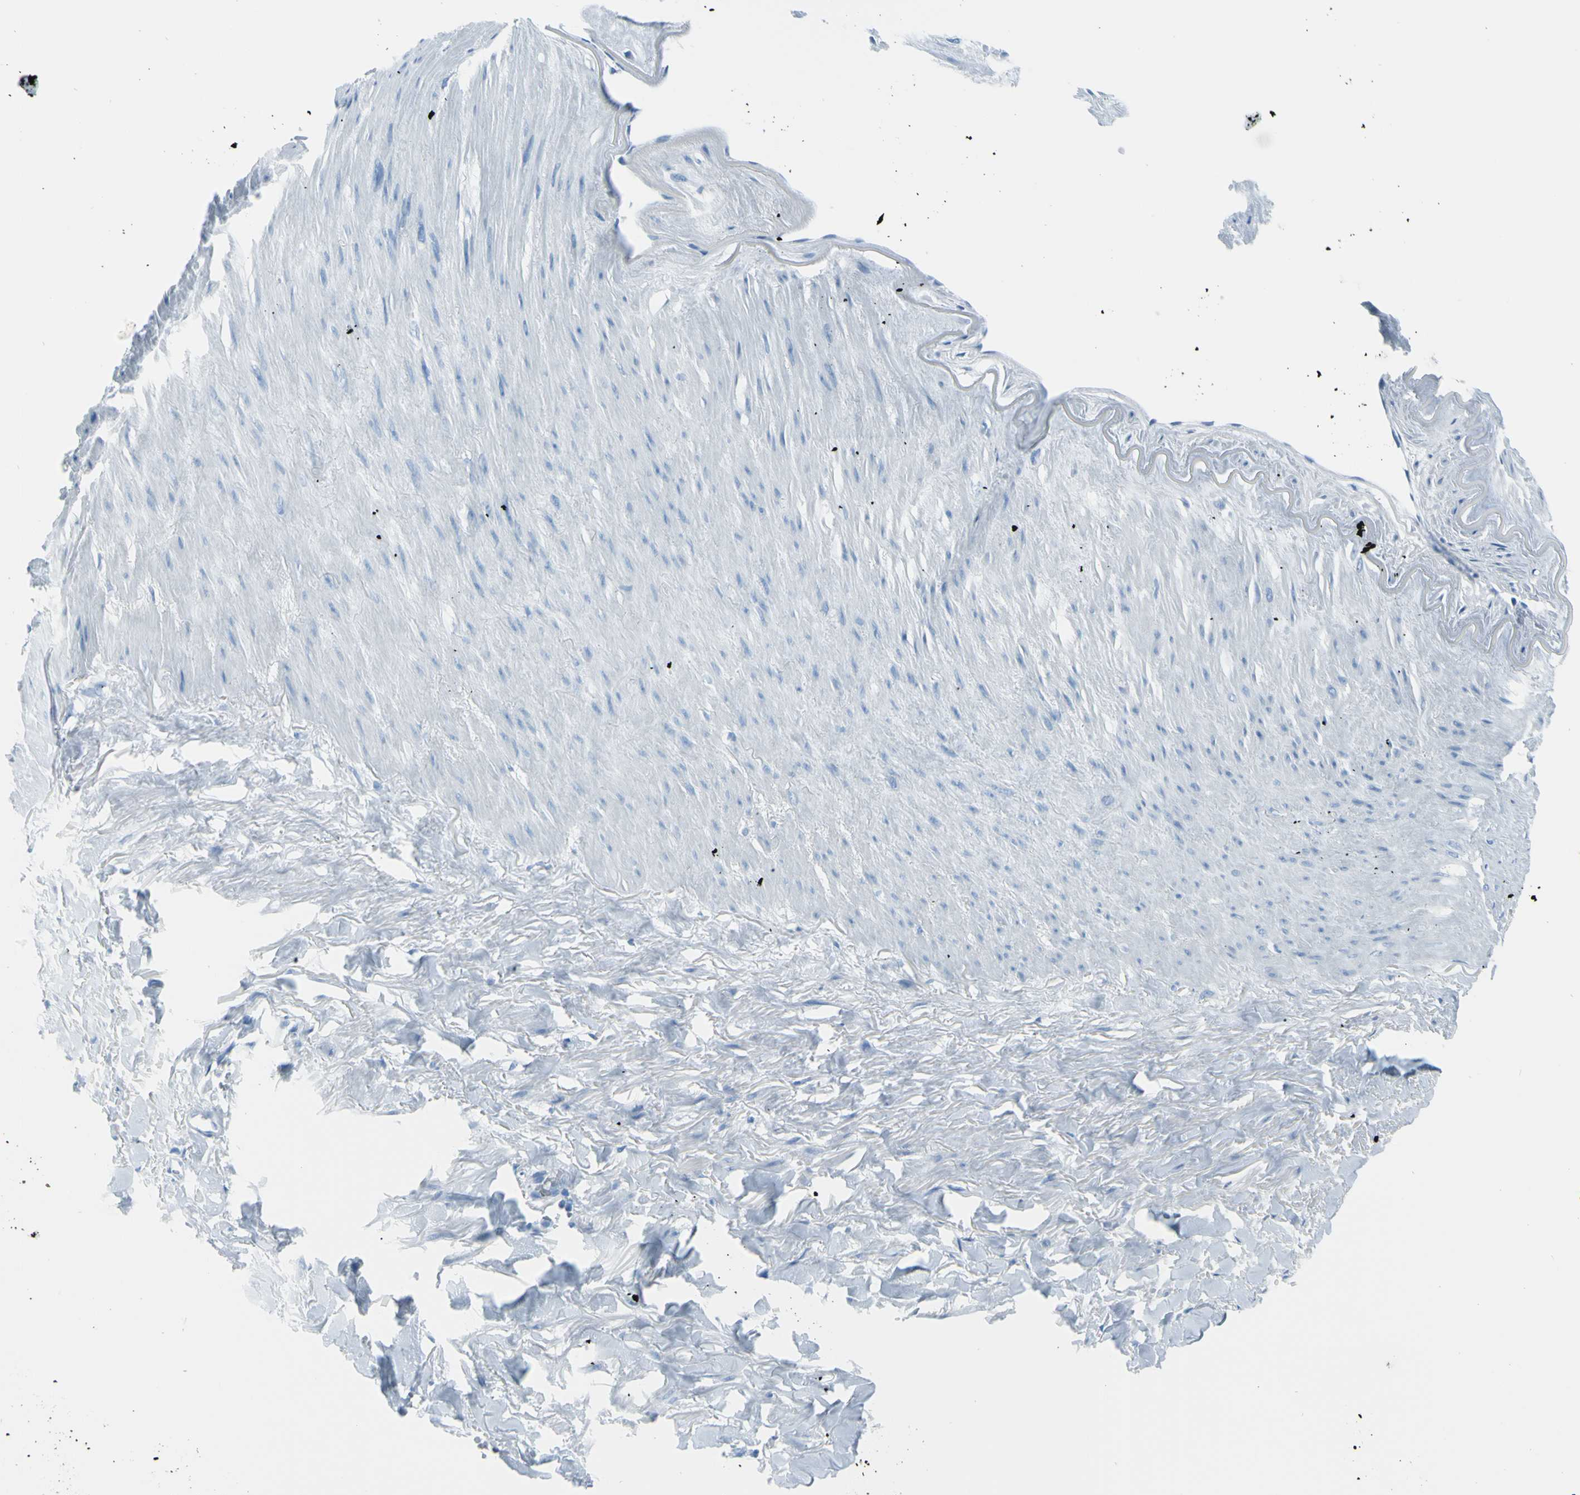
{"staining": {"intensity": "negative", "quantity": "none", "location": "none"}, "tissue": "adipose tissue", "cell_type": "Adipocytes", "image_type": "normal", "snomed": [{"axis": "morphology", "description": "Normal tissue, NOS"}, {"axis": "topography", "description": "Adipose tissue"}, {"axis": "topography", "description": "Peripheral nerve tissue"}], "caption": "This is an immunohistochemistry histopathology image of unremarkable adipose tissue. There is no staining in adipocytes.", "gene": "AFP", "patient": {"sex": "male", "age": 52}}